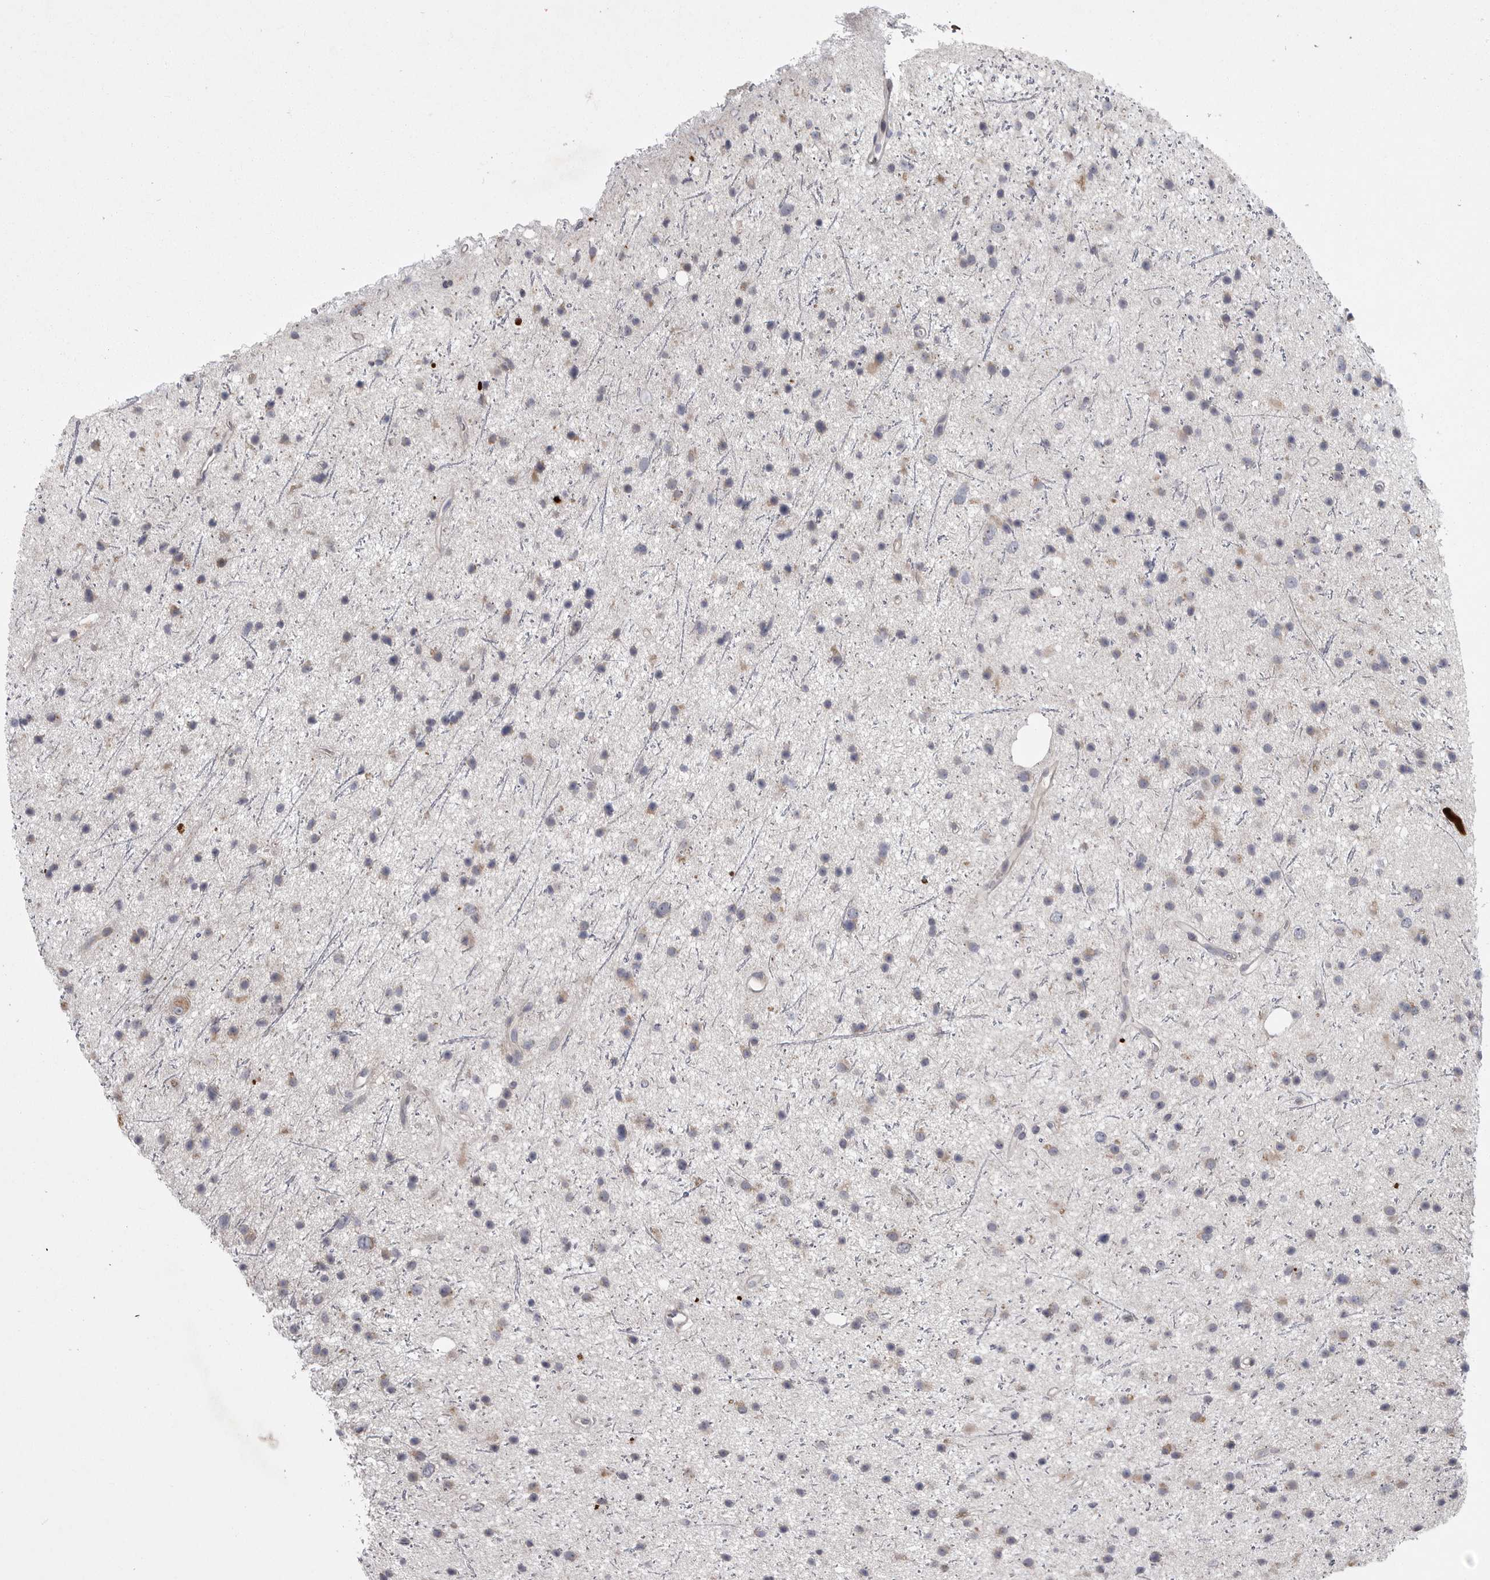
{"staining": {"intensity": "negative", "quantity": "none", "location": "none"}, "tissue": "glioma", "cell_type": "Tumor cells", "image_type": "cancer", "snomed": [{"axis": "morphology", "description": "Glioma, malignant, Low grade"}, {"axis": "topography", "description": "Cerebral cortex"}], "caption": "DAB (3,3'-diaminobenzidine) immunohistochemical staining of human malignant glioma (low-grade) exhibits no significant staining in tumor cells.", "gene": "CRP", "patient": {"sex": "female", "age": 39}}